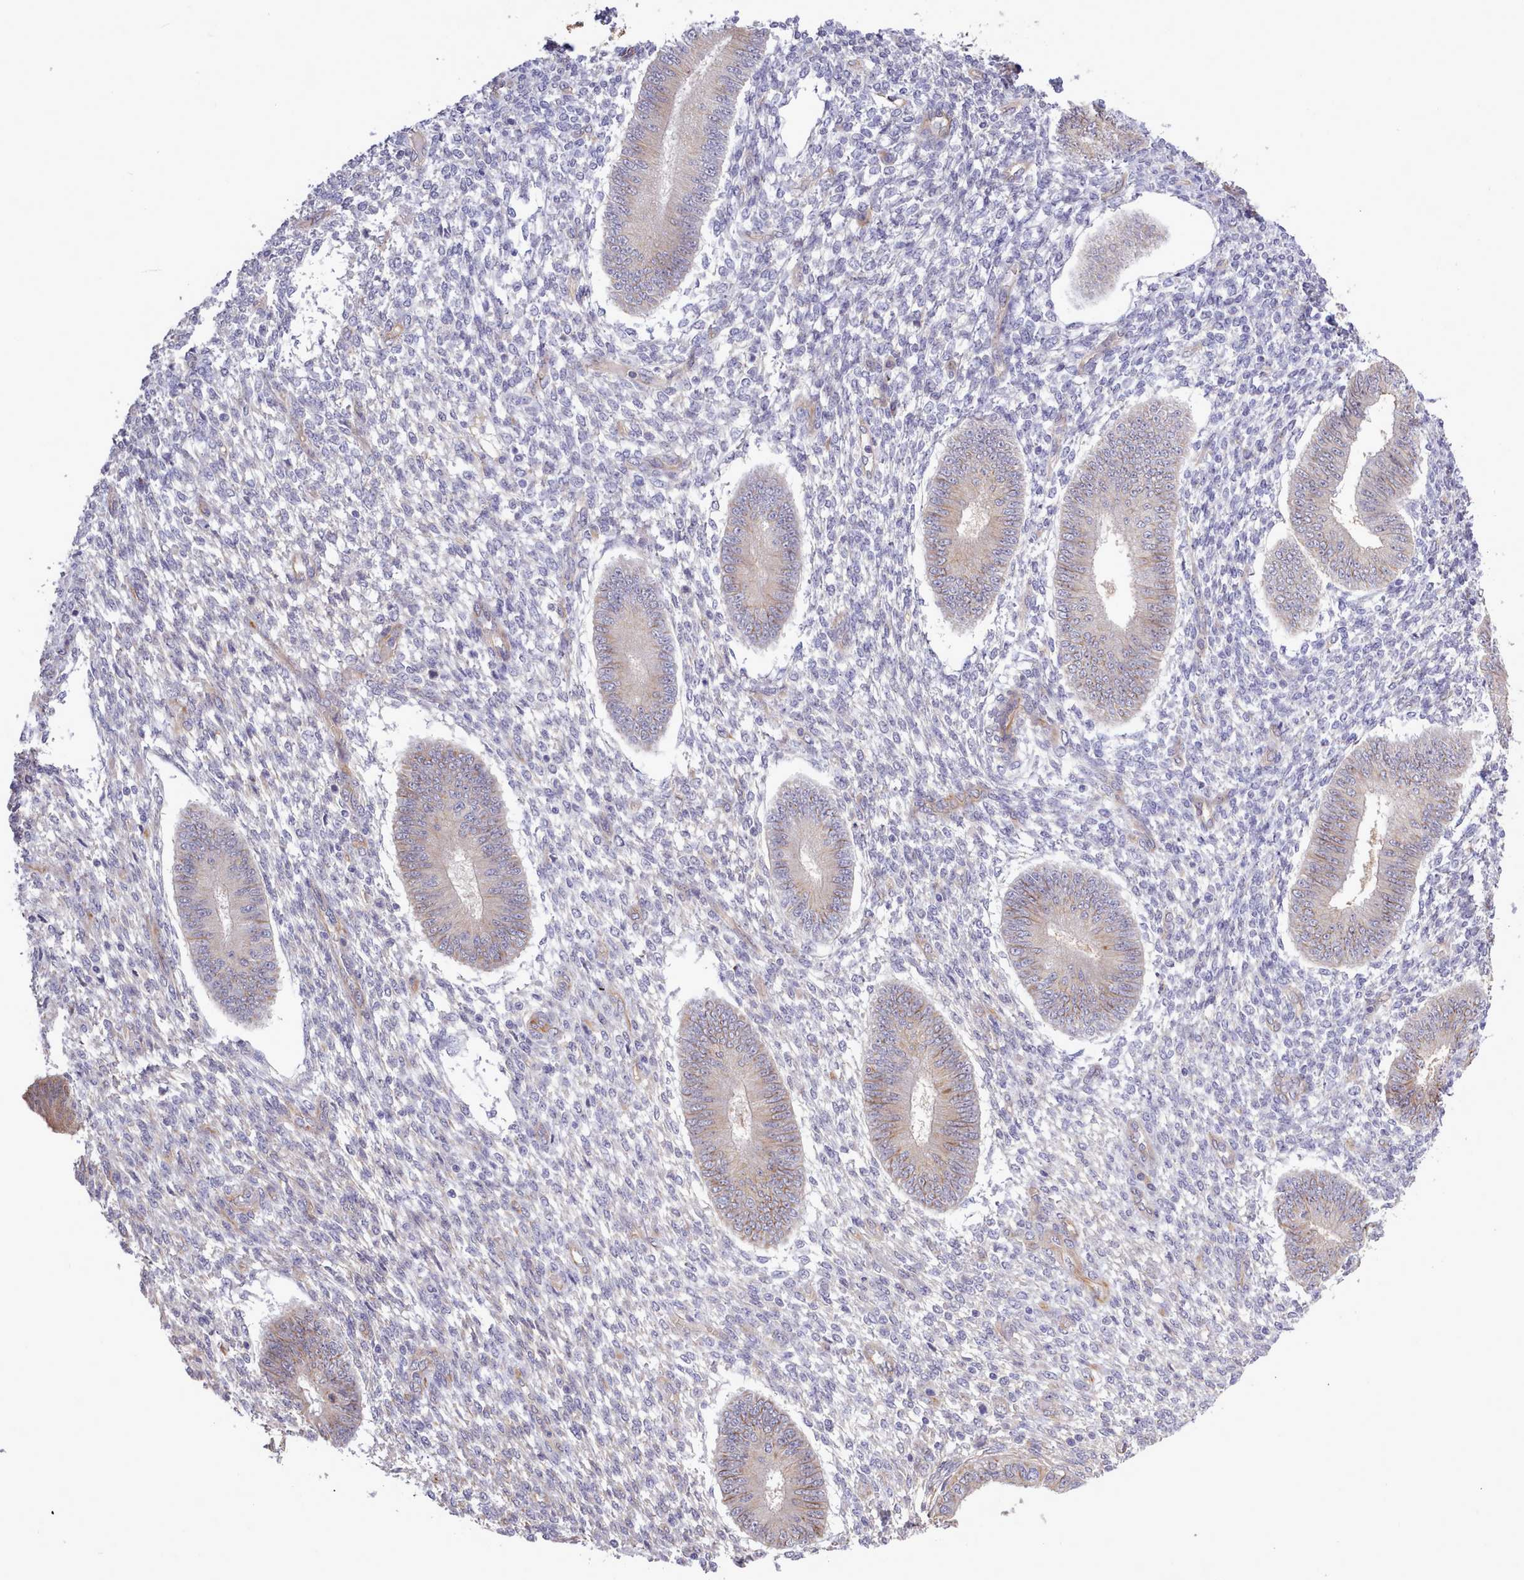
{"staining": {"intensity": "negative", "quantity": "none", "location": "none"}, "tissue": "endometrium", "cell_type": "Cells in endometrial stroma", "image_type": "normal", "snomed": [{"axis": "morphology", "description": "Normal tissue, NOS"}, {"axis": "topography", "description": "Endometrium"}], "caption": "Immunohistochemistry micrograph of normal endometrium: human endometrium stained with DAB (3,3'-diaminobenzidine) demonstrates no significant protein staining in cells in endometrial stroma.", "gene": "ZC3H13", "patient": {"sex": "female", "age": 49}}